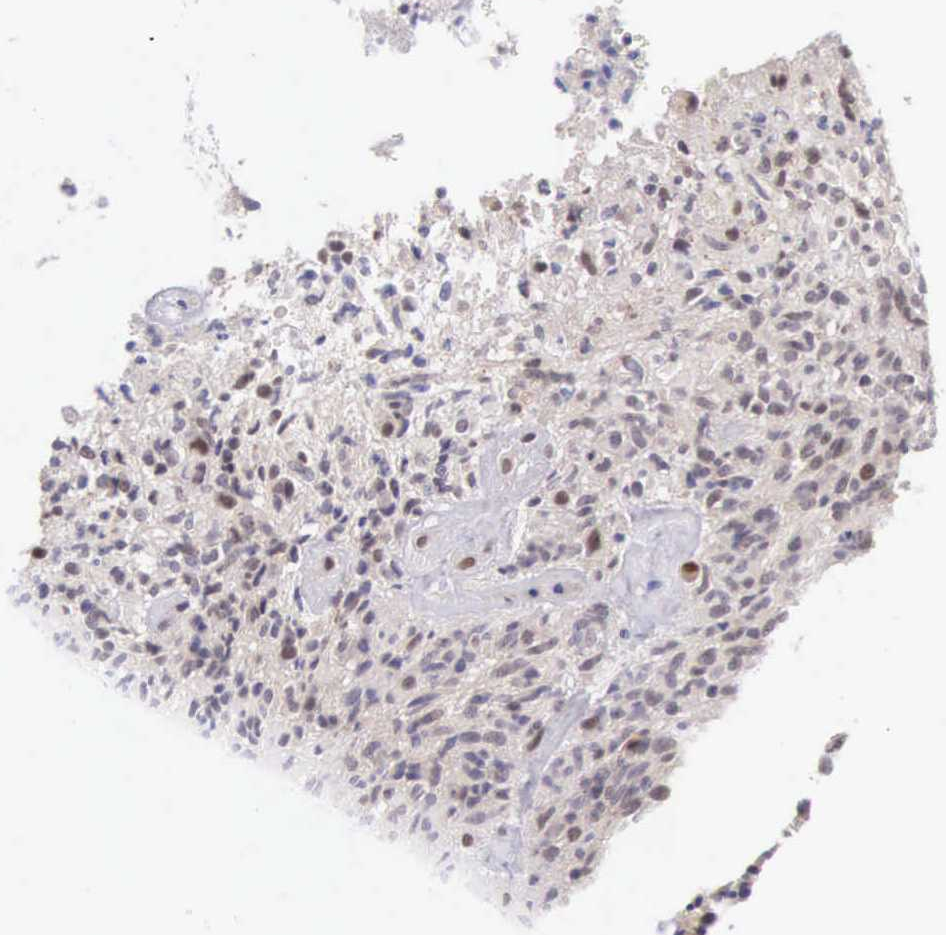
{"staining": {"intensity": "weak", "quantity": "<25%", "location": "nuclear"}, "tissue": "glioma", "cell_type": "Tumor cells", "image_type": "cancer", "snomed": [{"axis": "morphology", "description": "Glioma, malignant, High grade"}, {"axis": "topography", "description": "Brain"}], "caption": "Image shows no protein positivity in tumor cells of glioma tissue.", "gene": "CCDC117", "patient": {"sex": "male", "age": 56}}